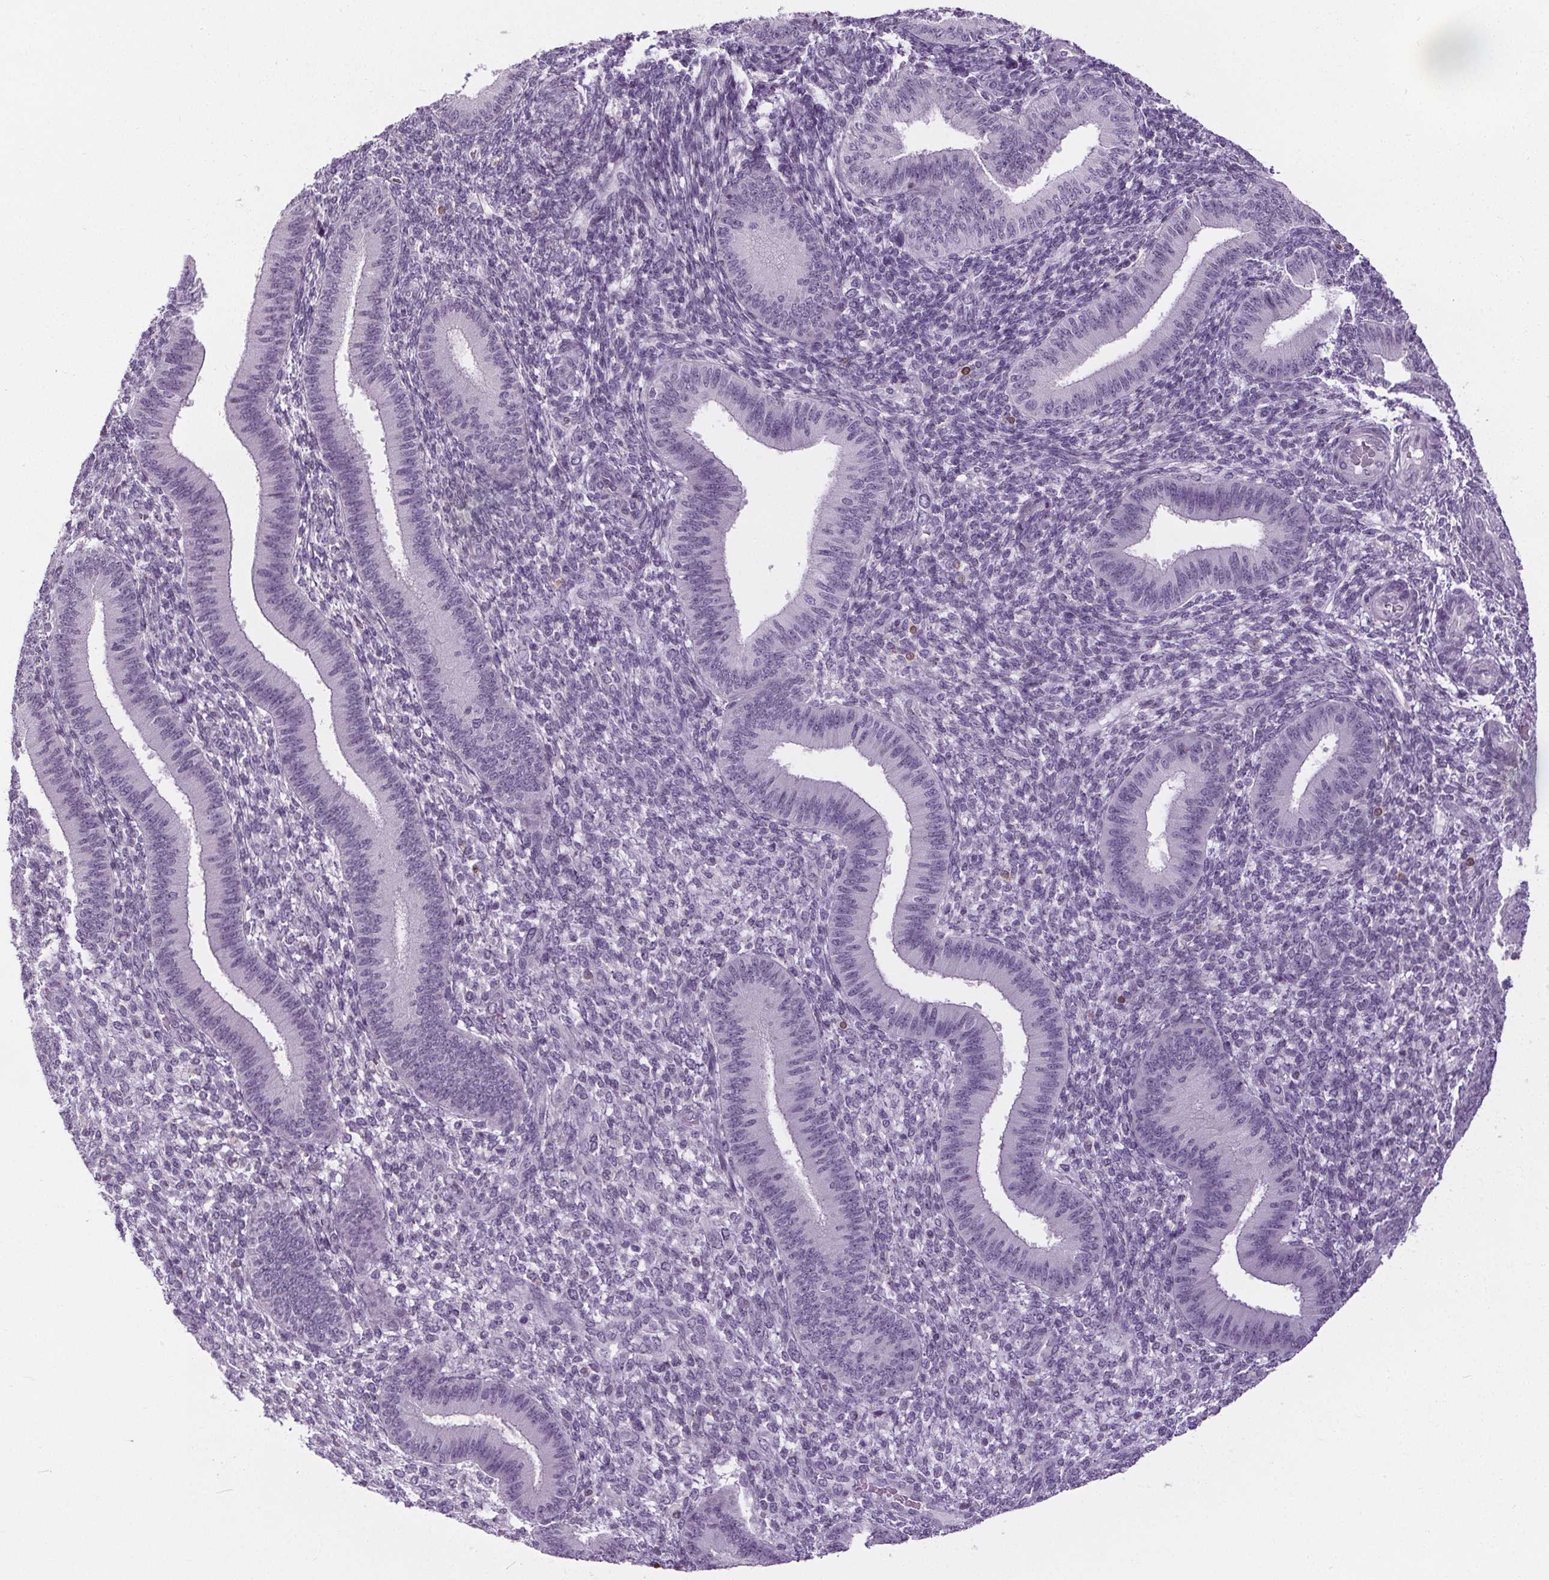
{"staining": {"intensity": "negative", "quantity": "none", "location": "none"}, "tissue": "endometrium", "cell_type": "Cells in endometrial stroma", "image_type": "normal", "snomed": [{"axis": "morphology", "description": "Normal tissue, NOS"}, {"axis": "topography", "description": "Endometrium"}], "caption": "Immunohistochemical staining of unremarkable human endometrium exhibits no significant positivity in cells in endometrial stroma. (Brightfield microscopy of DAB immunohistochemistry at high magnification).", "gene": "TMEM240", "patient": {"sex": "female", "age": 39}}